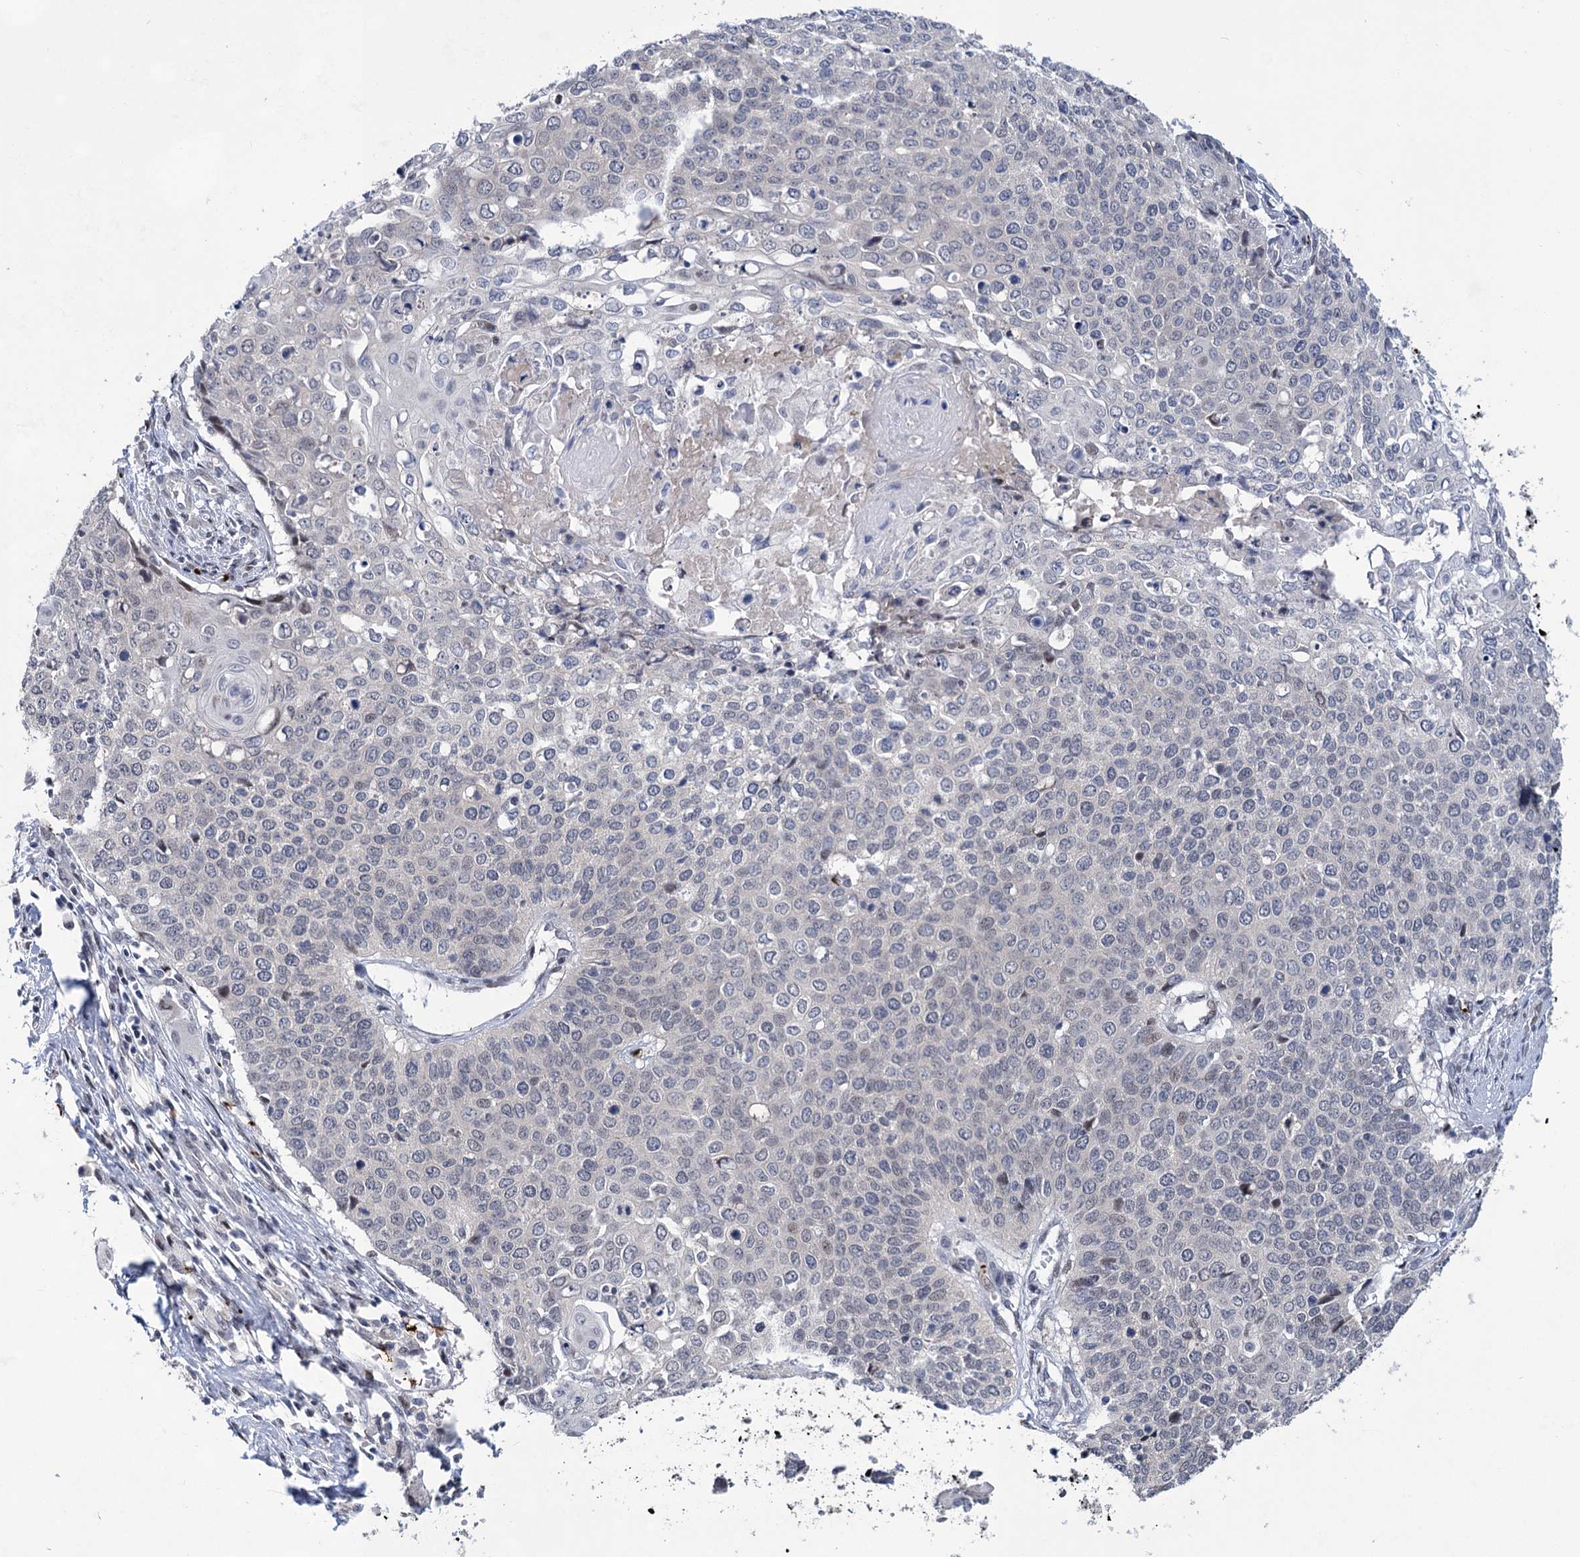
{"staining": {"intensity": "negative", "quantity": "none", "location": "none"}, "tissue": "cervical cancer", "cell_type": "Tumor cells", "image_type": "cancer", "snomed": [{"axis": "morphology", "description": "Squamous cell carcinoma, NOS"}, {"axis": "topography", "description": "Cervix"}], "caption": "Cervical cancer was stained to show a protein in brown. There is no significant positivity in tumor cells.", "gene": "MON2", "patient": {"sex": "female", "age": 39}}